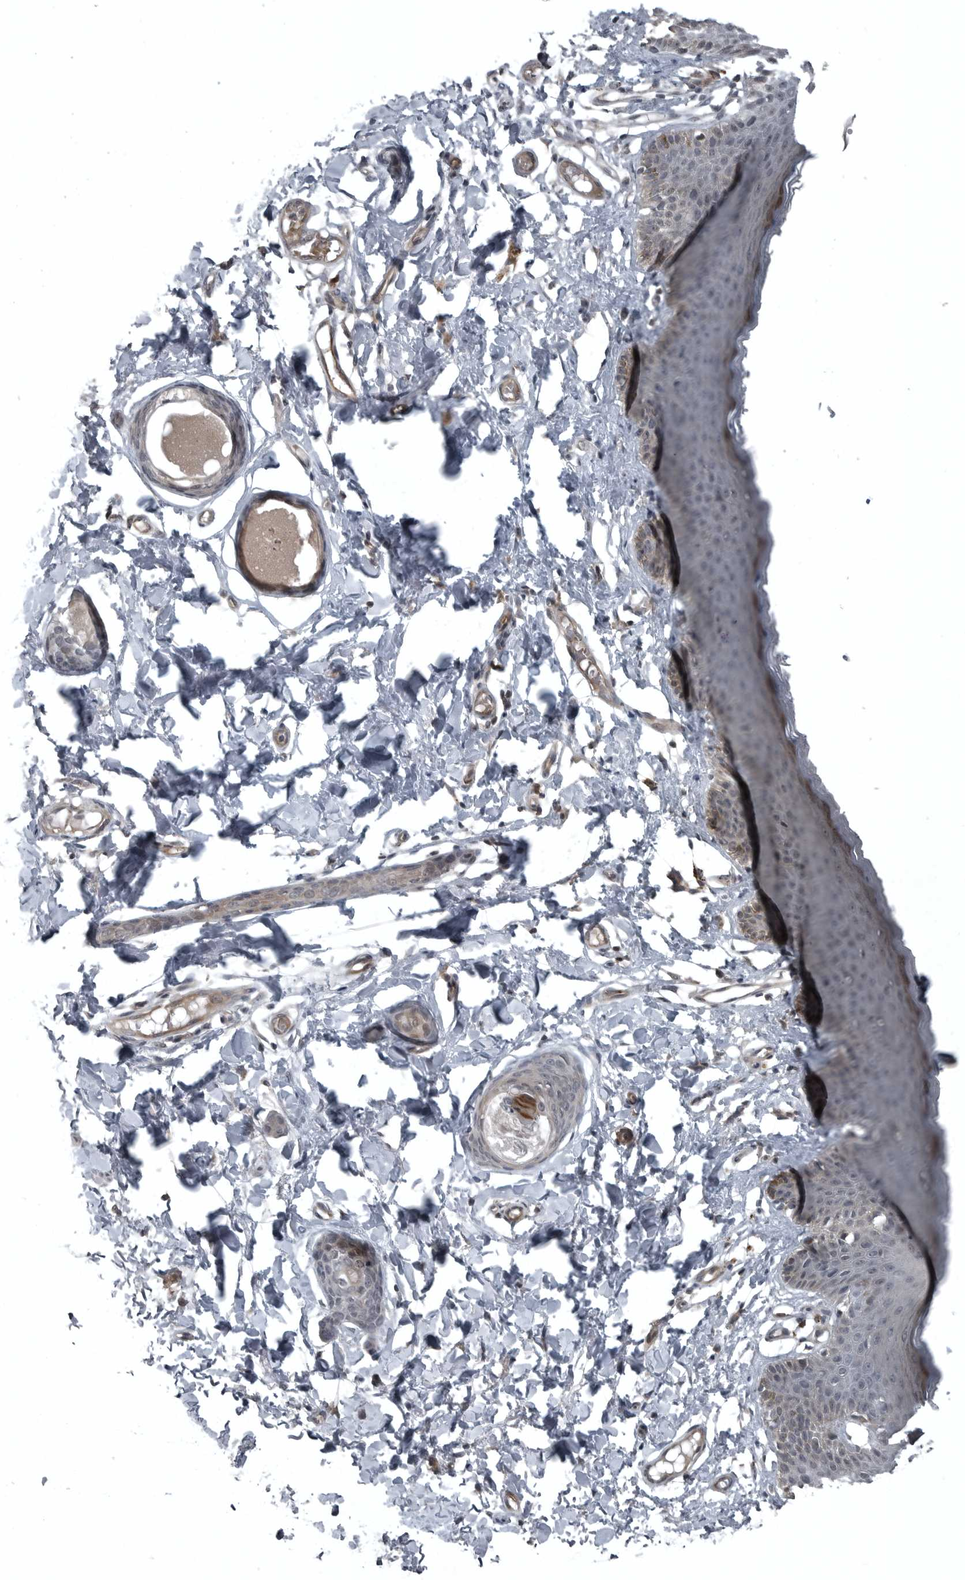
{"staining": {"intensity": "moderate", "quantity": "<25%", "location": "cytoplasmic/membranous,nuclear"}, "tissue": "skin", "cell_type": "Epidermal cells", "image_type": "normal", "snomed": [{"axis": "morphology", "description": "Normal tissue, NOS"}, {"axis": "topography", "description": "Vulva"}], "caption": "A micrograph showing moderate cytoplasmic/membranous,nuclear staining in approximately <25% of epidermal cells in normal skin, as visualized by brown immunohistochemical staining.", "gene": "GAK", "patient": {"sex": "female", "age": 66}}